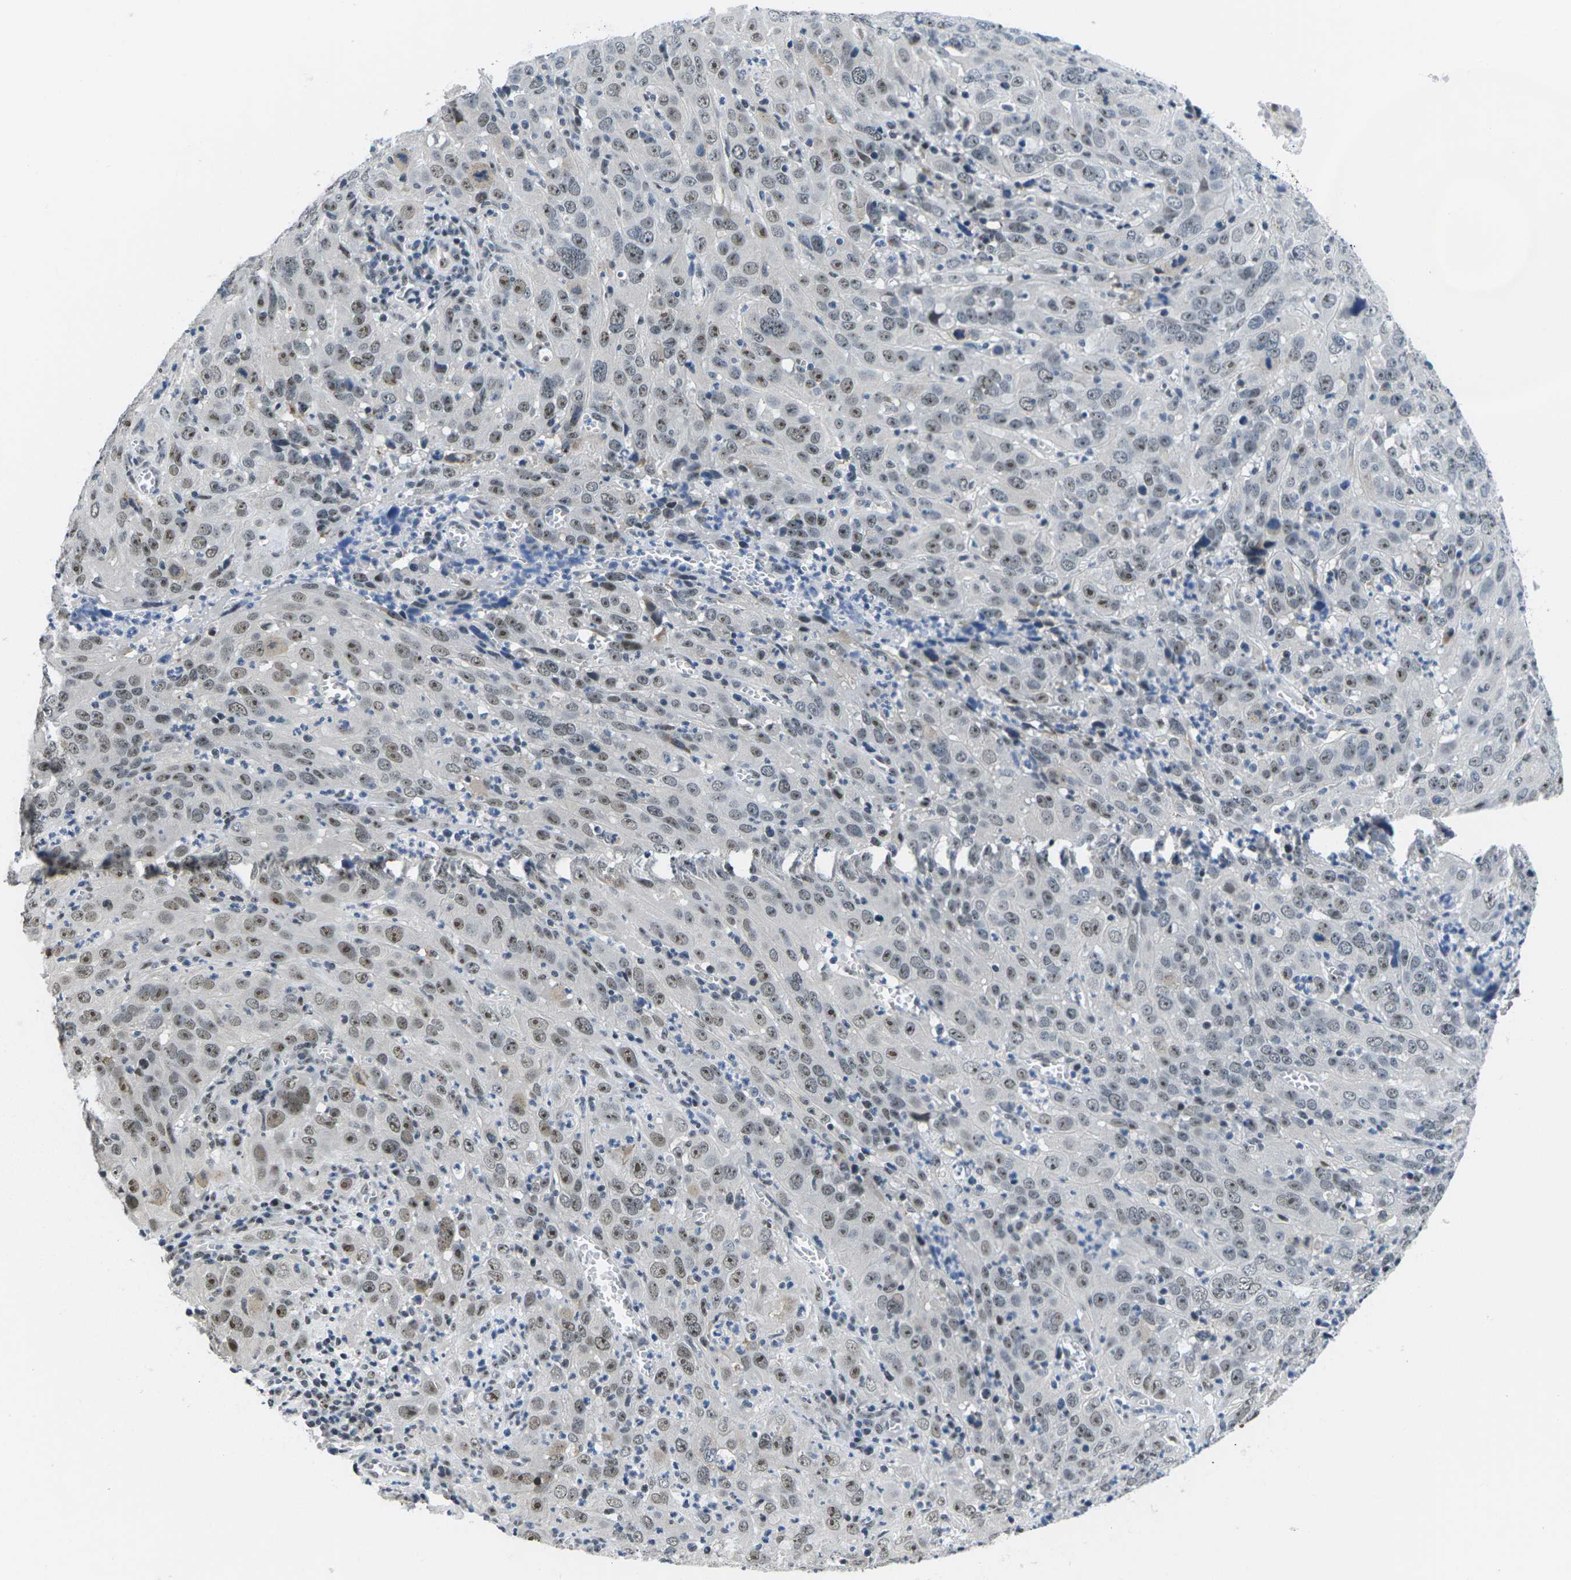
{"staining": {"intensity": "weak", "quantity": "25%-75%", "location": "nuclear"}, "tissue": "cervical cancer", "cell_type": "Tumor cells", "image_type": "cancer", "snomed": [{"axis": "morphology", "description": "Squamous cell carcinoma, NOS"}, {"axis": "topography", "description": "Cervix"}], "caption": "A micrograph showing weak nuclear positivity in approximately 25%-75% of tumor cells in cervical cancer (squamous cell carcinoma), as visualized by brown immunohistochemical staining.", "gene": "NSRP1", "patient": {"sex": "female", "age": 32}}